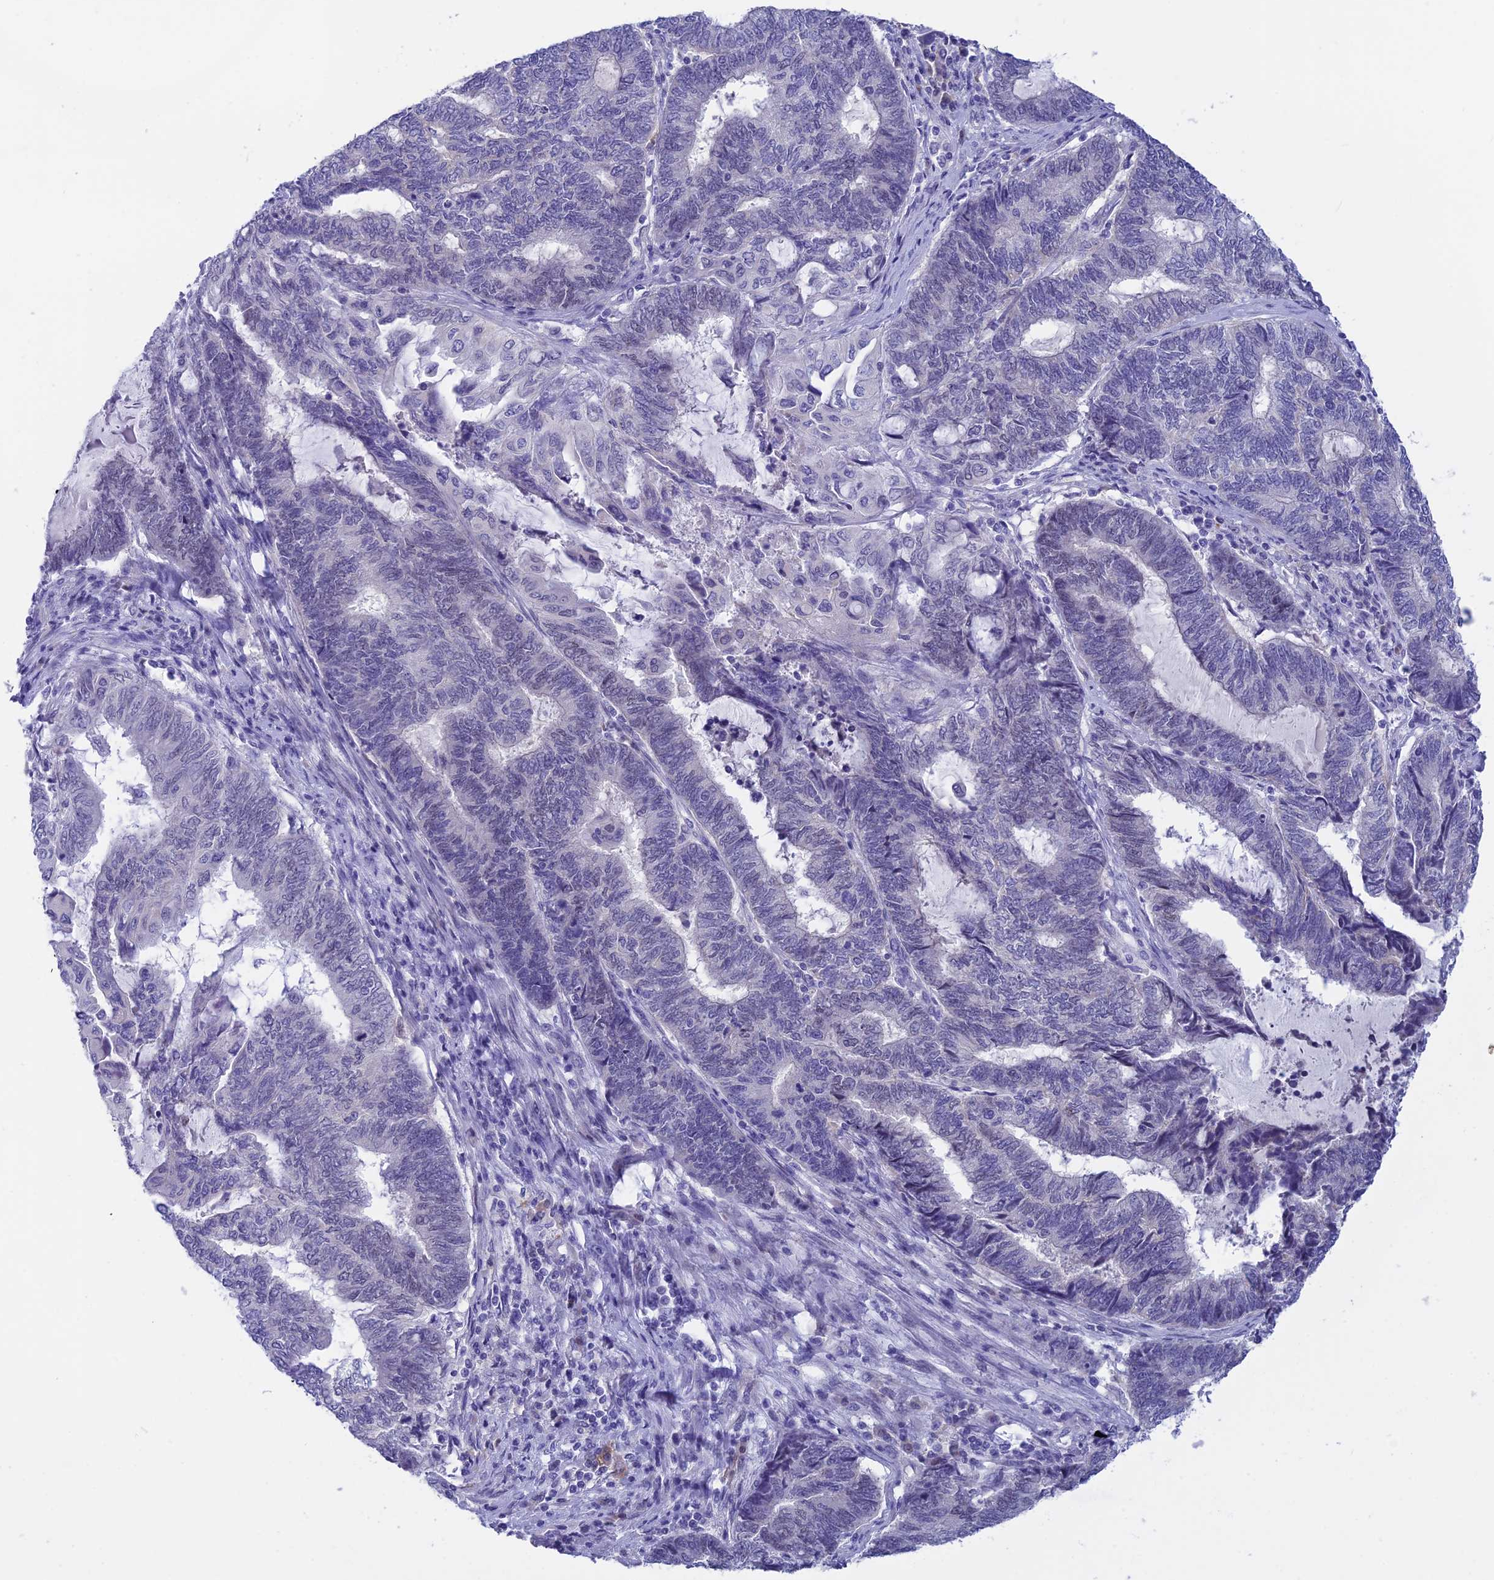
{"staining": {"intensity": "negative", "quantity": "none", "location": "none"}, "tissue": "endometrial cancer", "cell_type": "Tumor cells", "image_type": "cancer", "snomed": [{"axis": "morphology", "description": "Adenocarcinoma, NOS"}, {"axis": "topography", "description": "Uterus"}, {"axis": "topography", "description": "Endometrium"}], "caption": "The histopathology image shows no staining of tumor cells in adenocarcinoma (endometrial). (Brightfield microscopy of DAB (3,3'-diaminobenzidine) immunohistochemistry at high magnification).", "gene": "SNTN", "patient": {"sex": "female", "age": 70}}